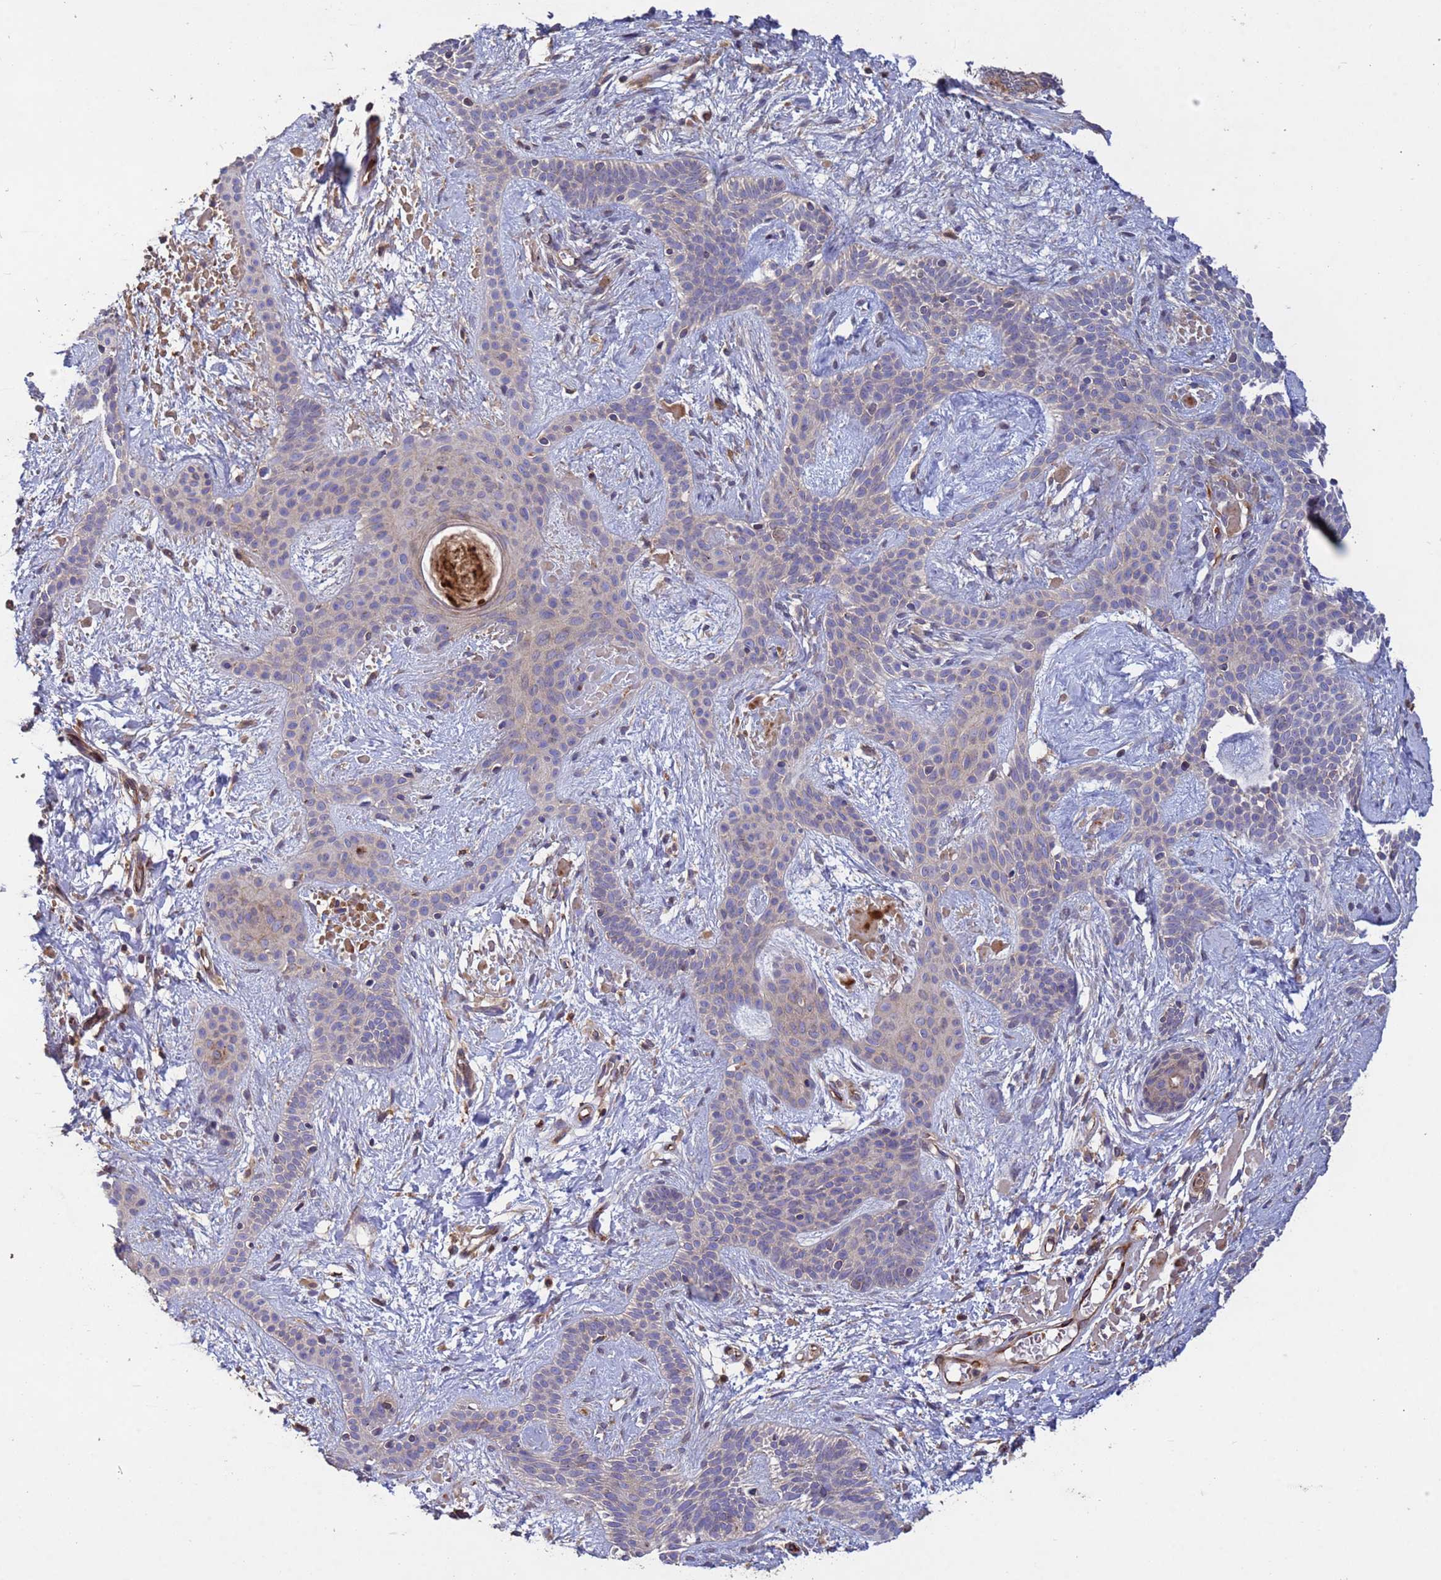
{"staining": {"intensity": "weak", "quantity": "<25%", "location": "cytoplasmic/membranous"}, "tissue": "skin cancer", "cell_type": "Tumor cells", "image_type": "cancer", "snomed": [{"axis": "morphology", "description": "Basal cell carcinoma"}, {"axis": "topography", "description": "Skin"}], "caption": "IHC image of skin cancer (basal cell carcinoma) stained for a protein (brown), which reveals no staining in tumor cells.", "gene": "RAB10", "patient": {"sex": "male", "age": 78}}